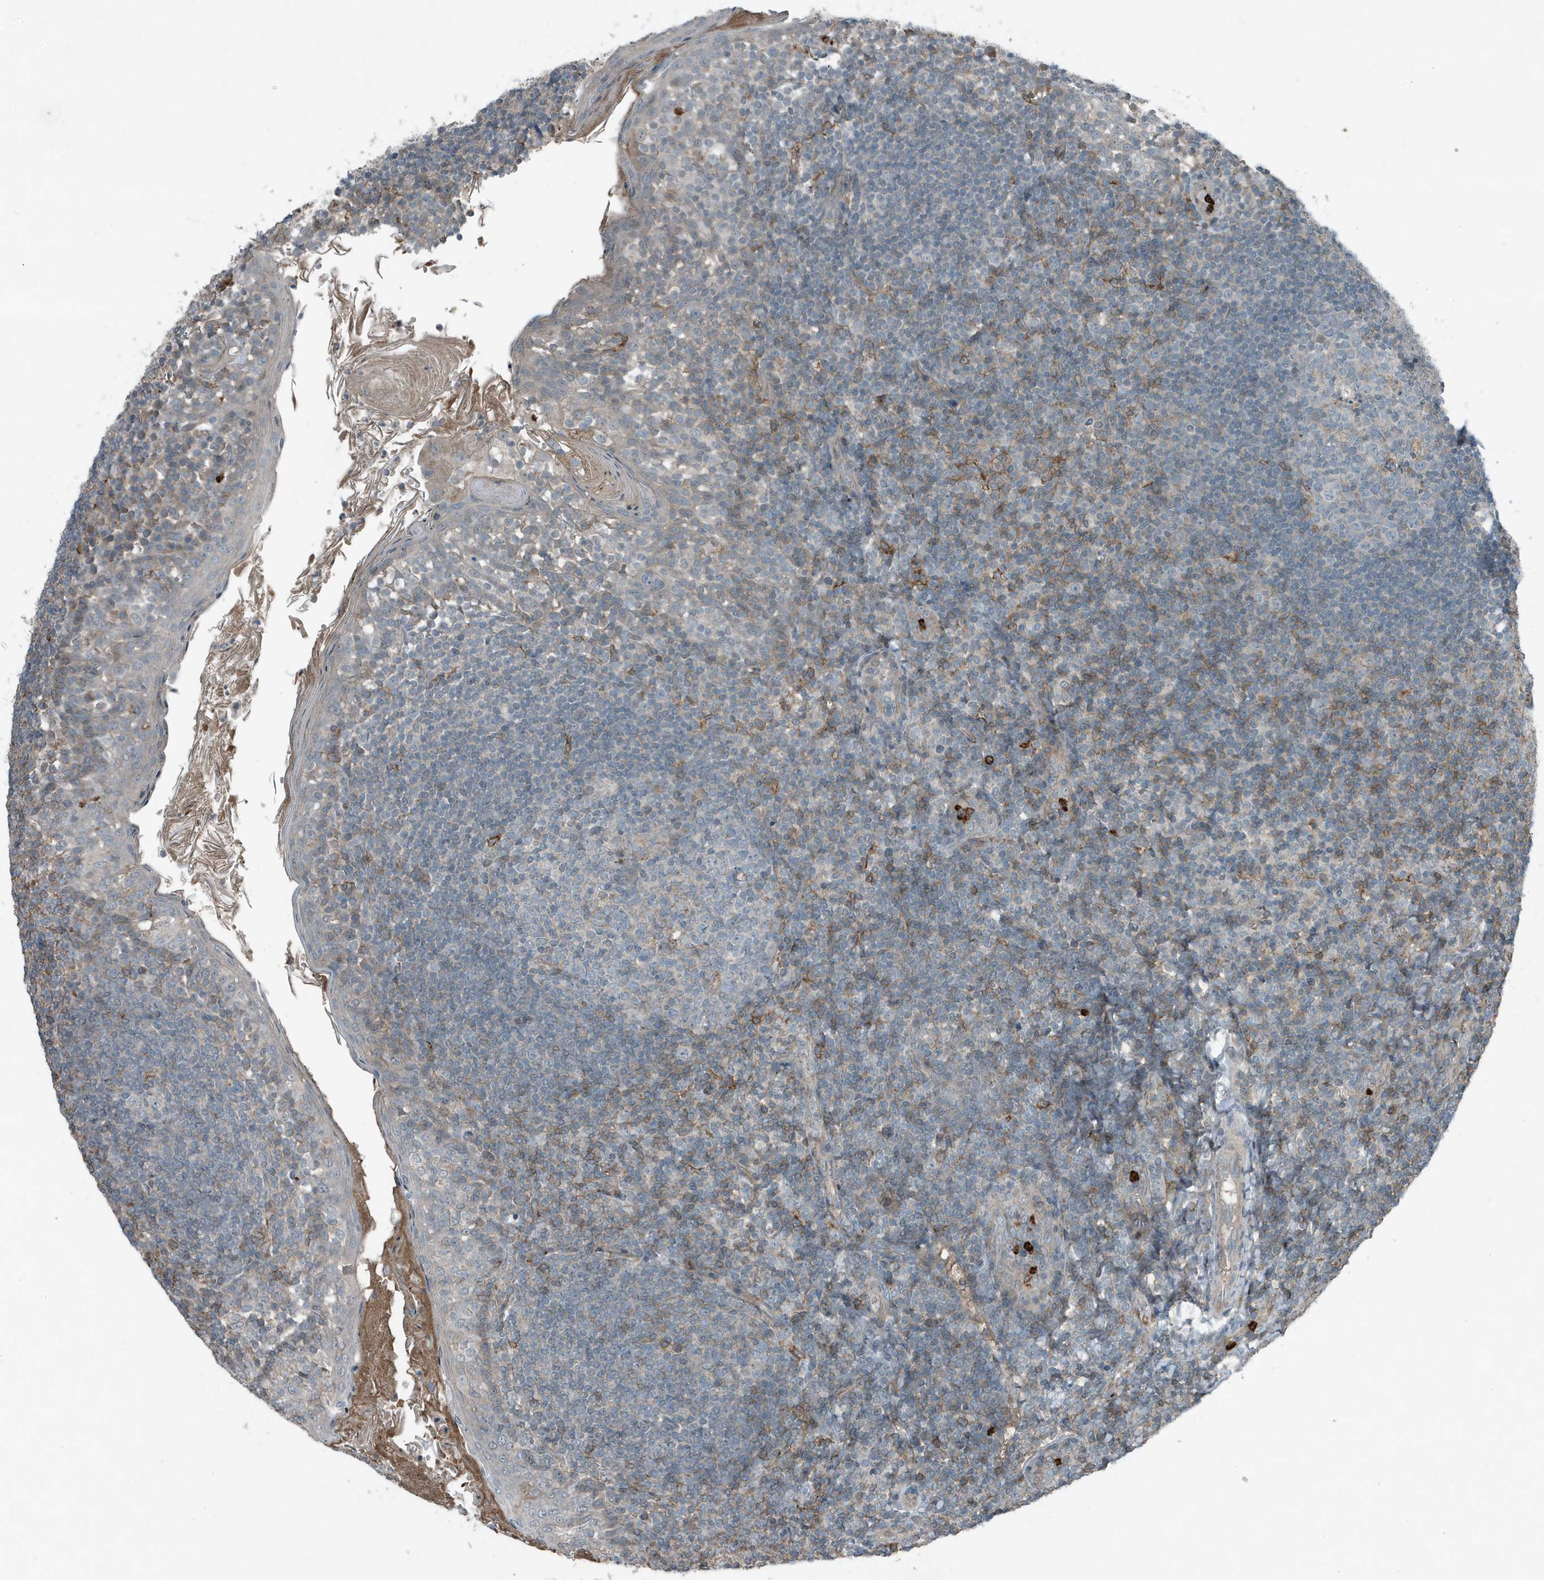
{"staining": {"intensity": "negative", "quantity": "none", "location": "none"}, "tissue": "tonsil", "cell_type": "Germinal center cells", "image_type": "normal", "snomed": [{"axis": "morphology", "description": "Normal tissue, NOS"}, {"axis": "topography", "description": "Tonsil"}], "caption": "Histopathology image shows no significant protein staining in germinal center cells of unremarkable tonsil.", "gene": "DAPP1", "patient": {"sex": "female", "age": 19}}